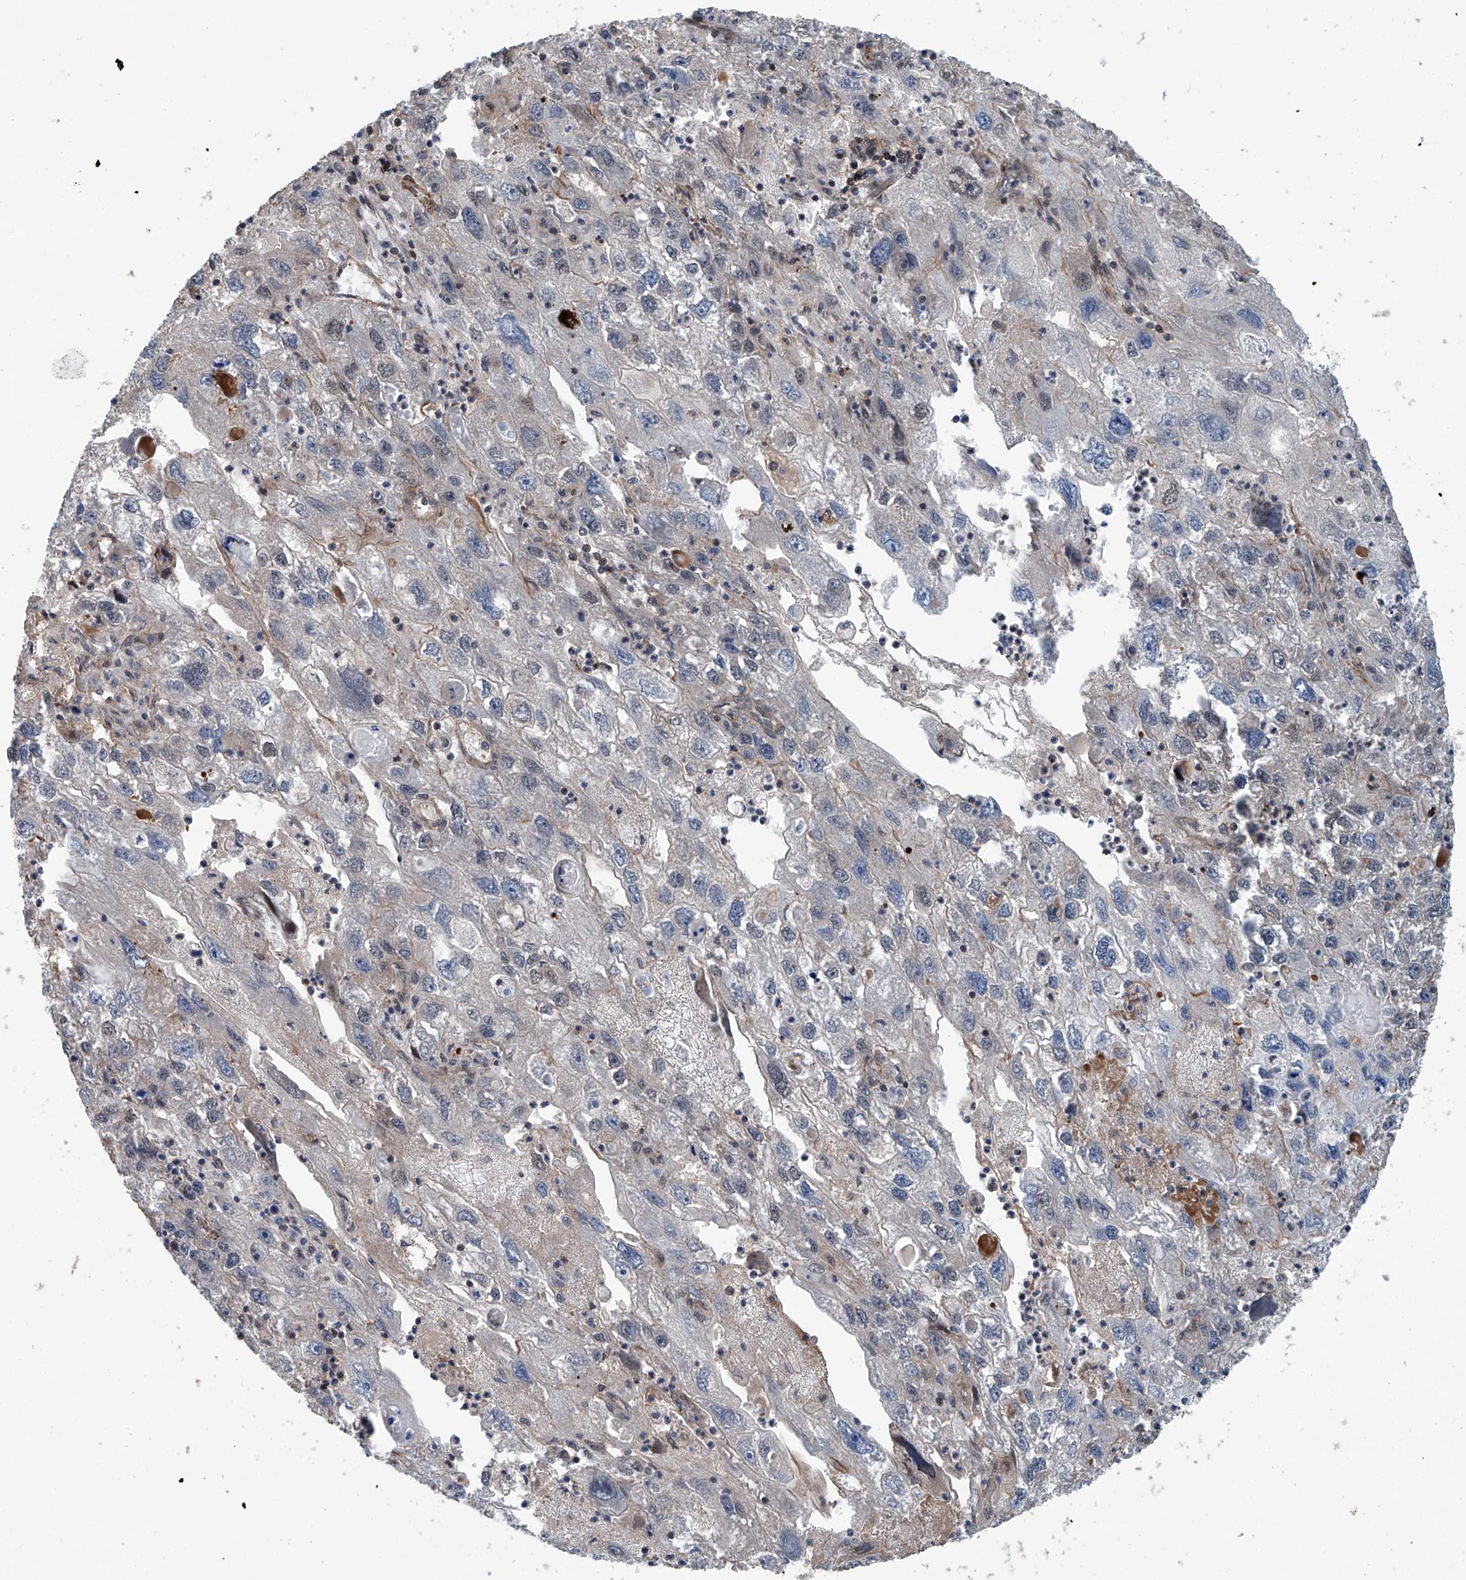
{"staining": {"intensity": "weak", "quantity": "<25%", "location": "nuclear"}, "tissue": "endometrial cancer", "cell_type": "Tumor cells", "image_type": "cancer", "snomed": [{"axis": "morphology", "description": "Adenocarcinoma, NOS"}, {"axis": "topography", "description": "Endometrium"}], "caption": "A high-resolution micrograph shows immunohistochemistry staining of endometrial adenocarcinoma, which shows no significant positivity in tumor cells.", "gene": "SDE2", "patient": {"sex": "female", "age": 49}}